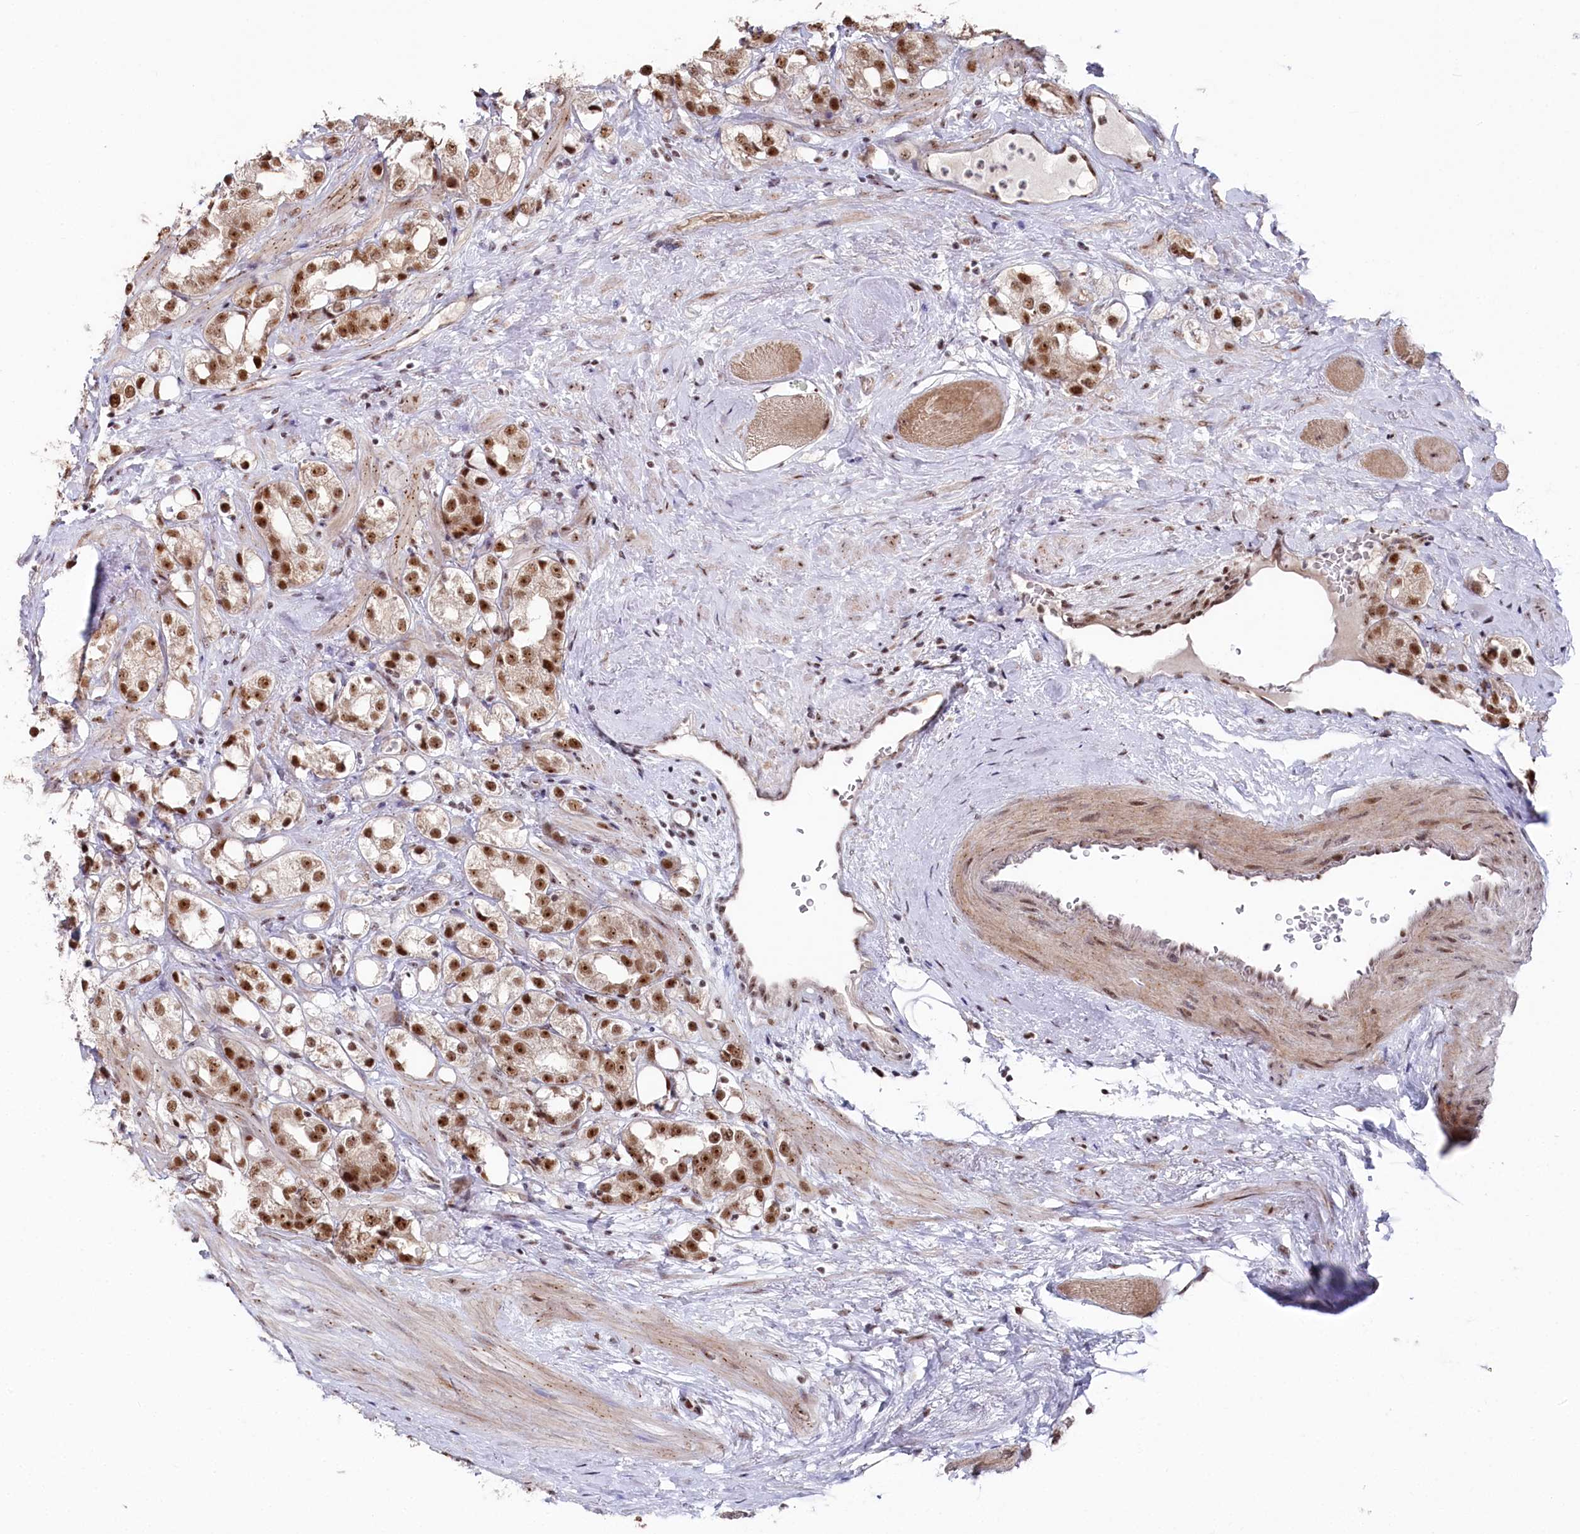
{"staining": {"intensity": "moderate", "quantity": ">75%", "location": "nuclear"}, "tissue": "prostate cancer", "cell_type": "Tumor cells", "image_type": "cancer", "snomed": [{"axis": "morphology", "description": "Adenocarcinoma, NOS"}, {"axis": "topography", "description": "Prostate"}], "caption": "A brown stain highlights moderate nuclear expression of a protein in human prostate cancer (adenocarcinoma) tumor cells. (DAB IHC with brightfield microscopy, high magnification).", "gene": "POLR2H", "patient": {"sex": "male", "age": 79}}